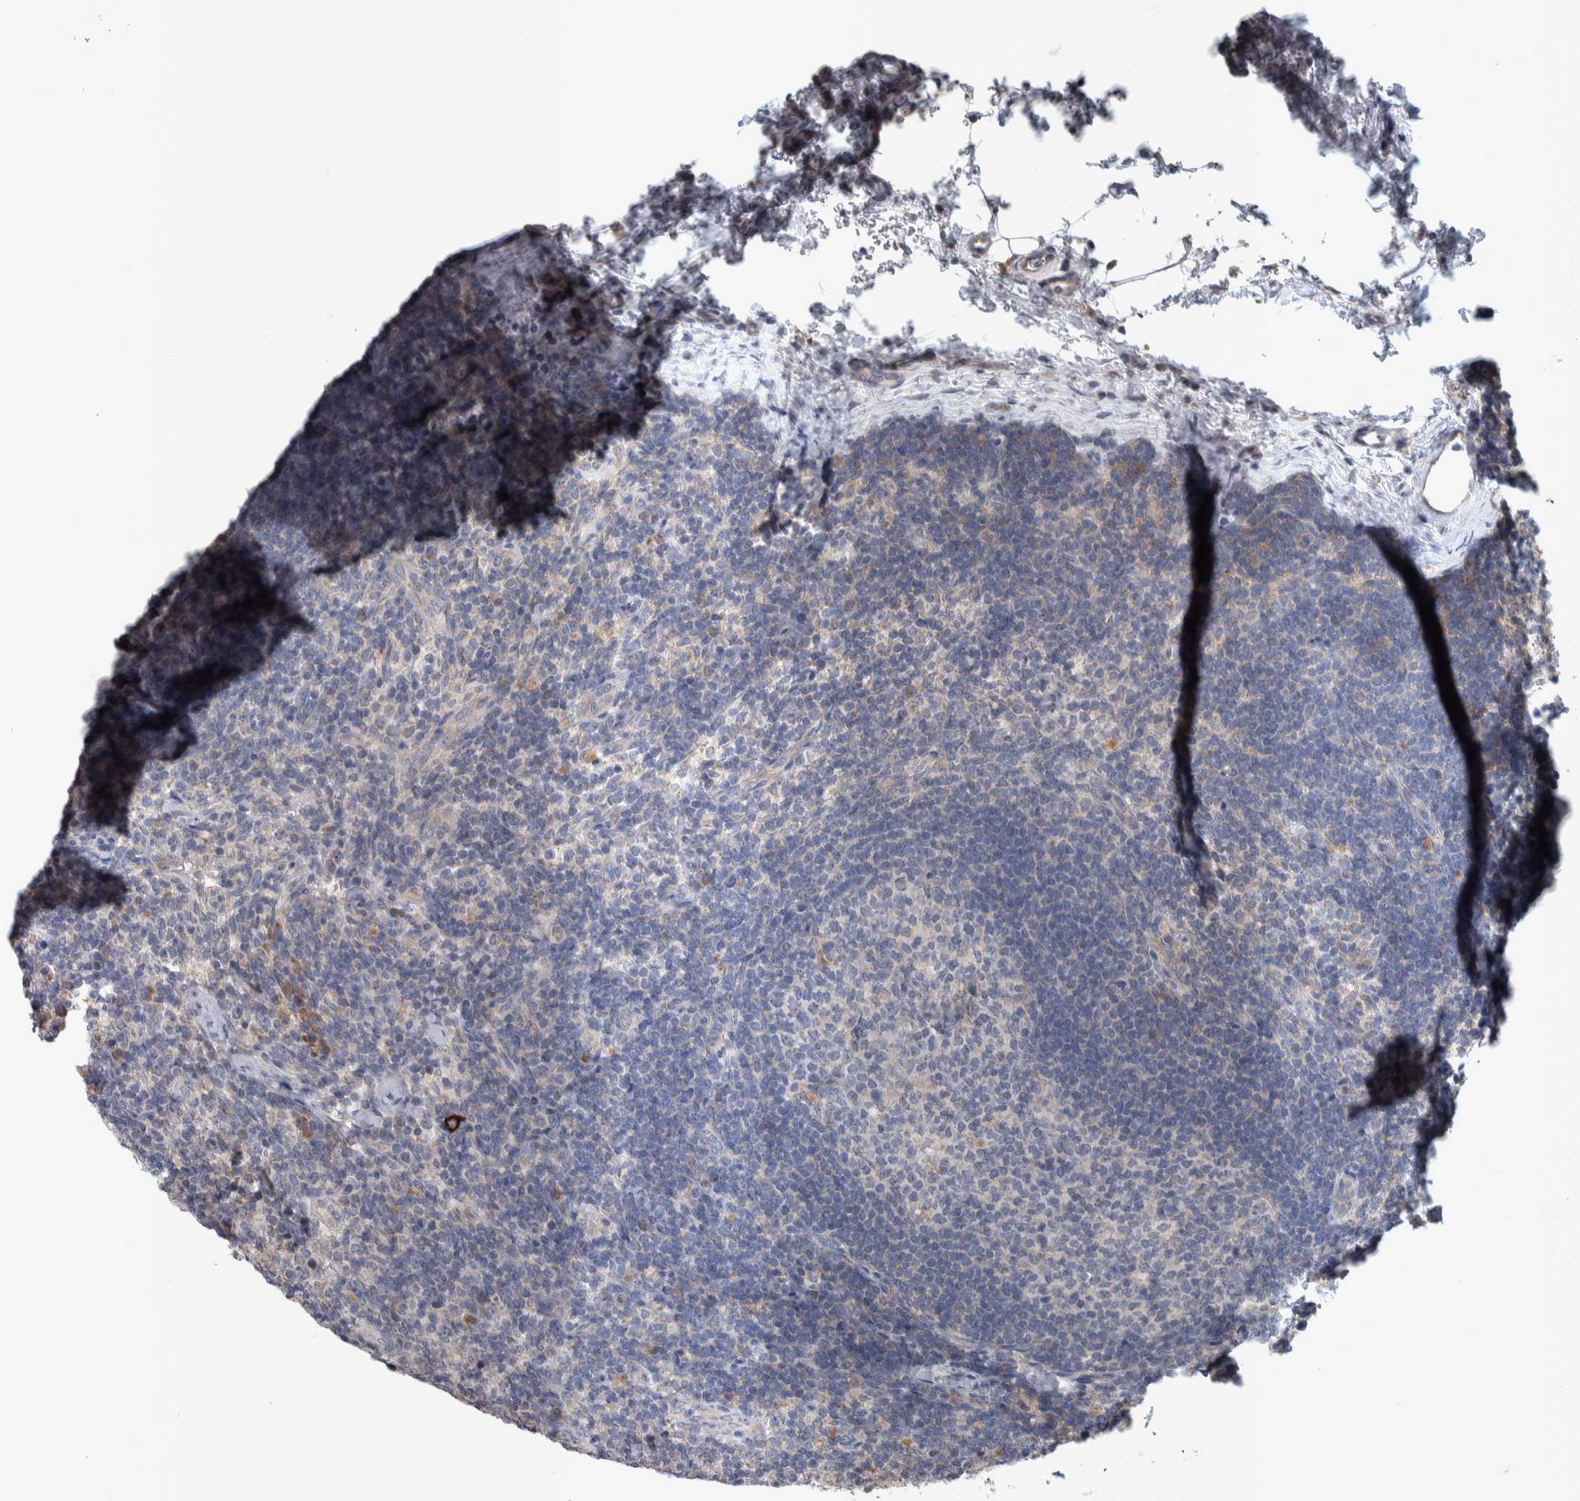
{"staining": {"intensity": "negative", "quantity": "none", "location": "none"}, "tissue": "lymph node", "cell_type": "Germinal center cells", "image_type": "normal", "snomed": [{"axis": "morphology", "description": "Normal tissue, NOS"}, {"axis": "topography", "description": "Lymph node"}], "caption": "Germinal center cells show no significant positivity in unremarkable lymph node. Nuclei are stained in blue.", "gene": "SRP68", "patient": {"sex": "female", "age": 22}}